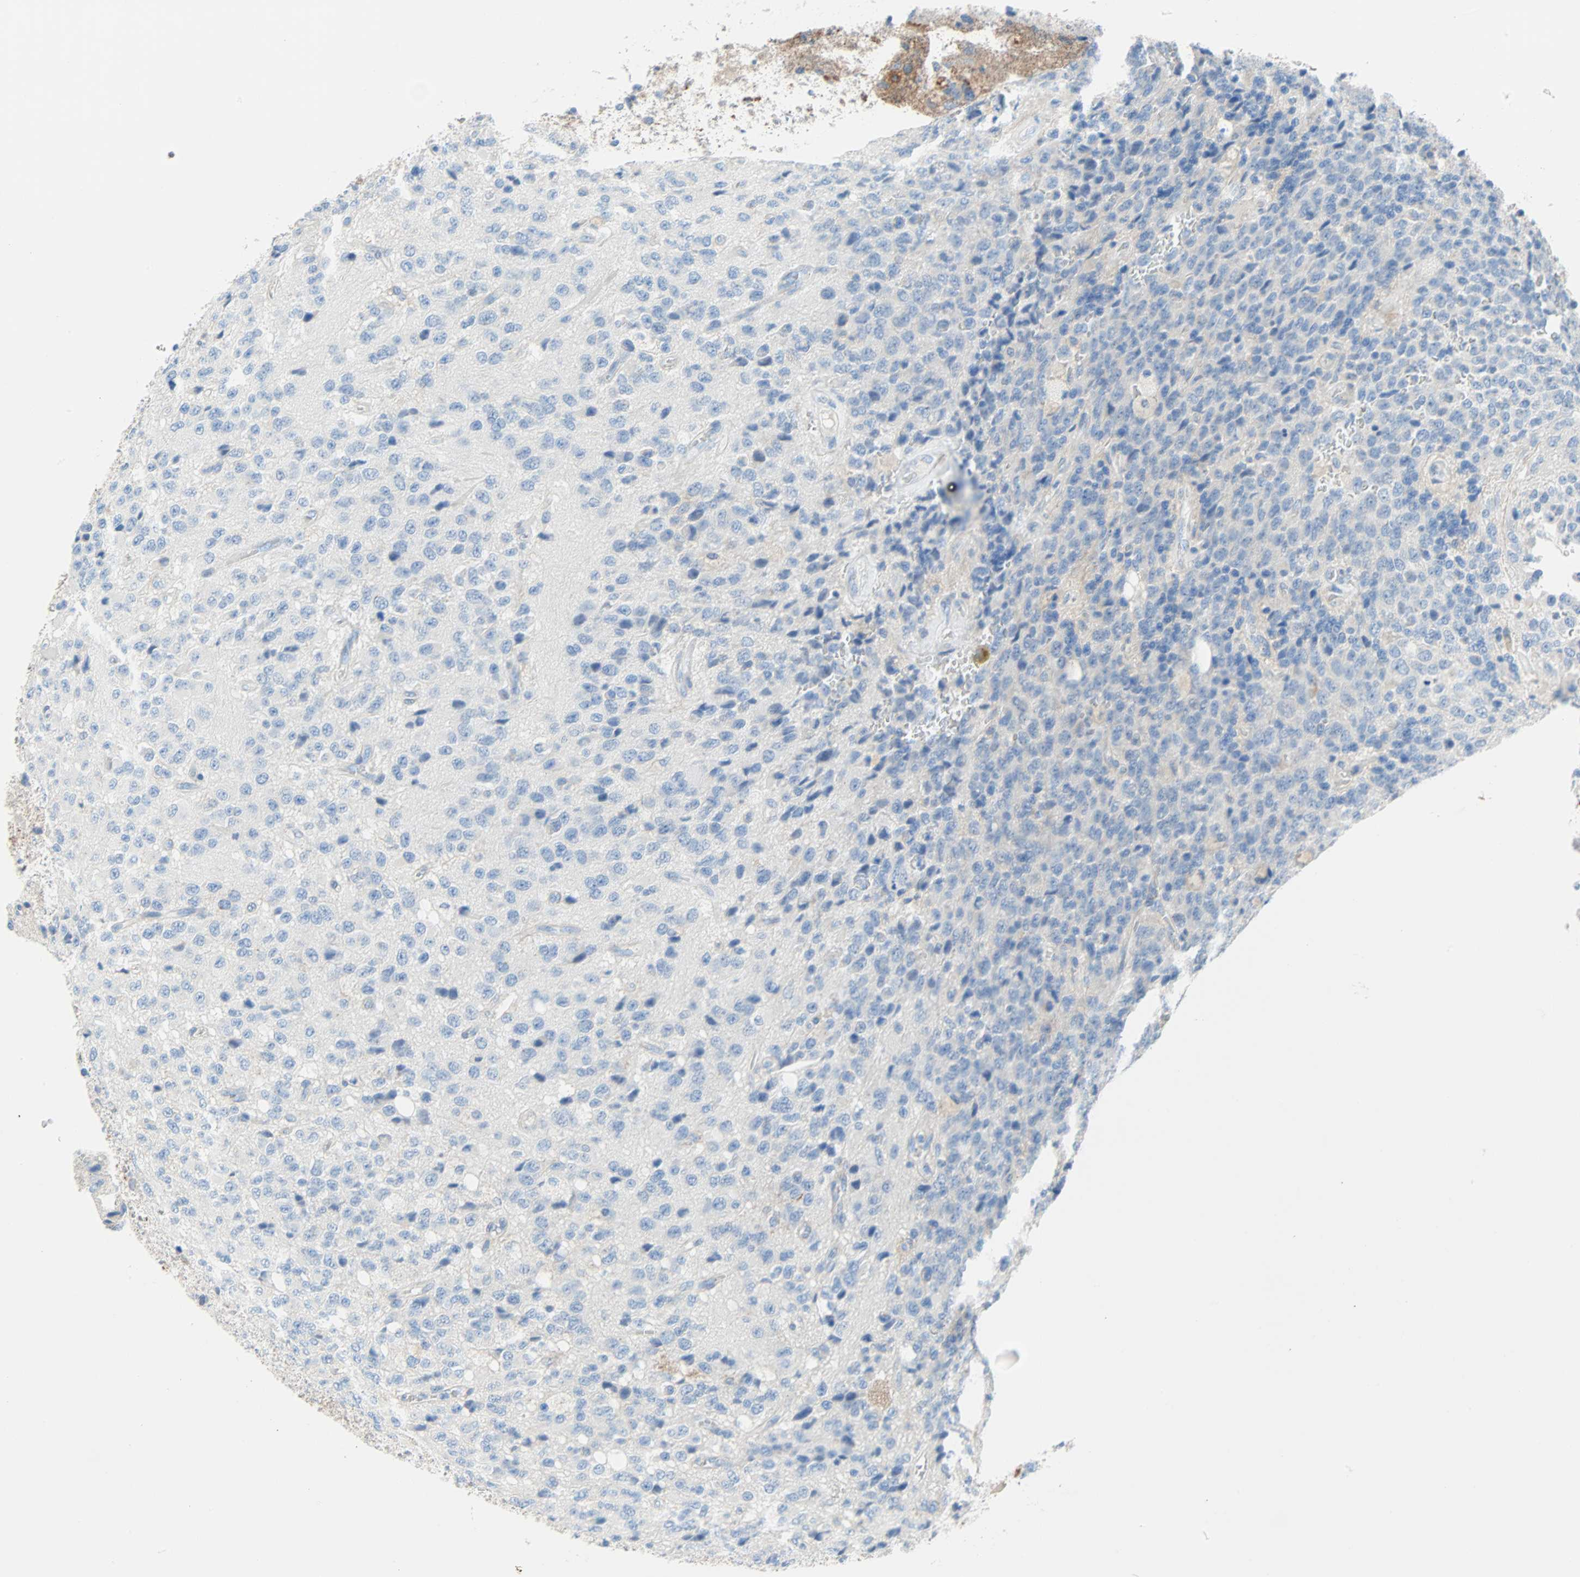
{"staining": {"intensity": "negative", "quantity": "none", "location": "none"}, "tissue": "glioma", "cell_type": "Tumor cells", "image_type": "cancer", "snomed": [{"axis": "morphology", "description": "Glioma, malignant, High grade"}, {"axis": "topography", "description": "pancreas cauda"}], "caption": "IHC of human malignant high-grade glioma shows no expression in tumor cells. Nuclei are stained in blue.", "gene": "PDPN", "patient": {"sex": "male", "age": 60}}